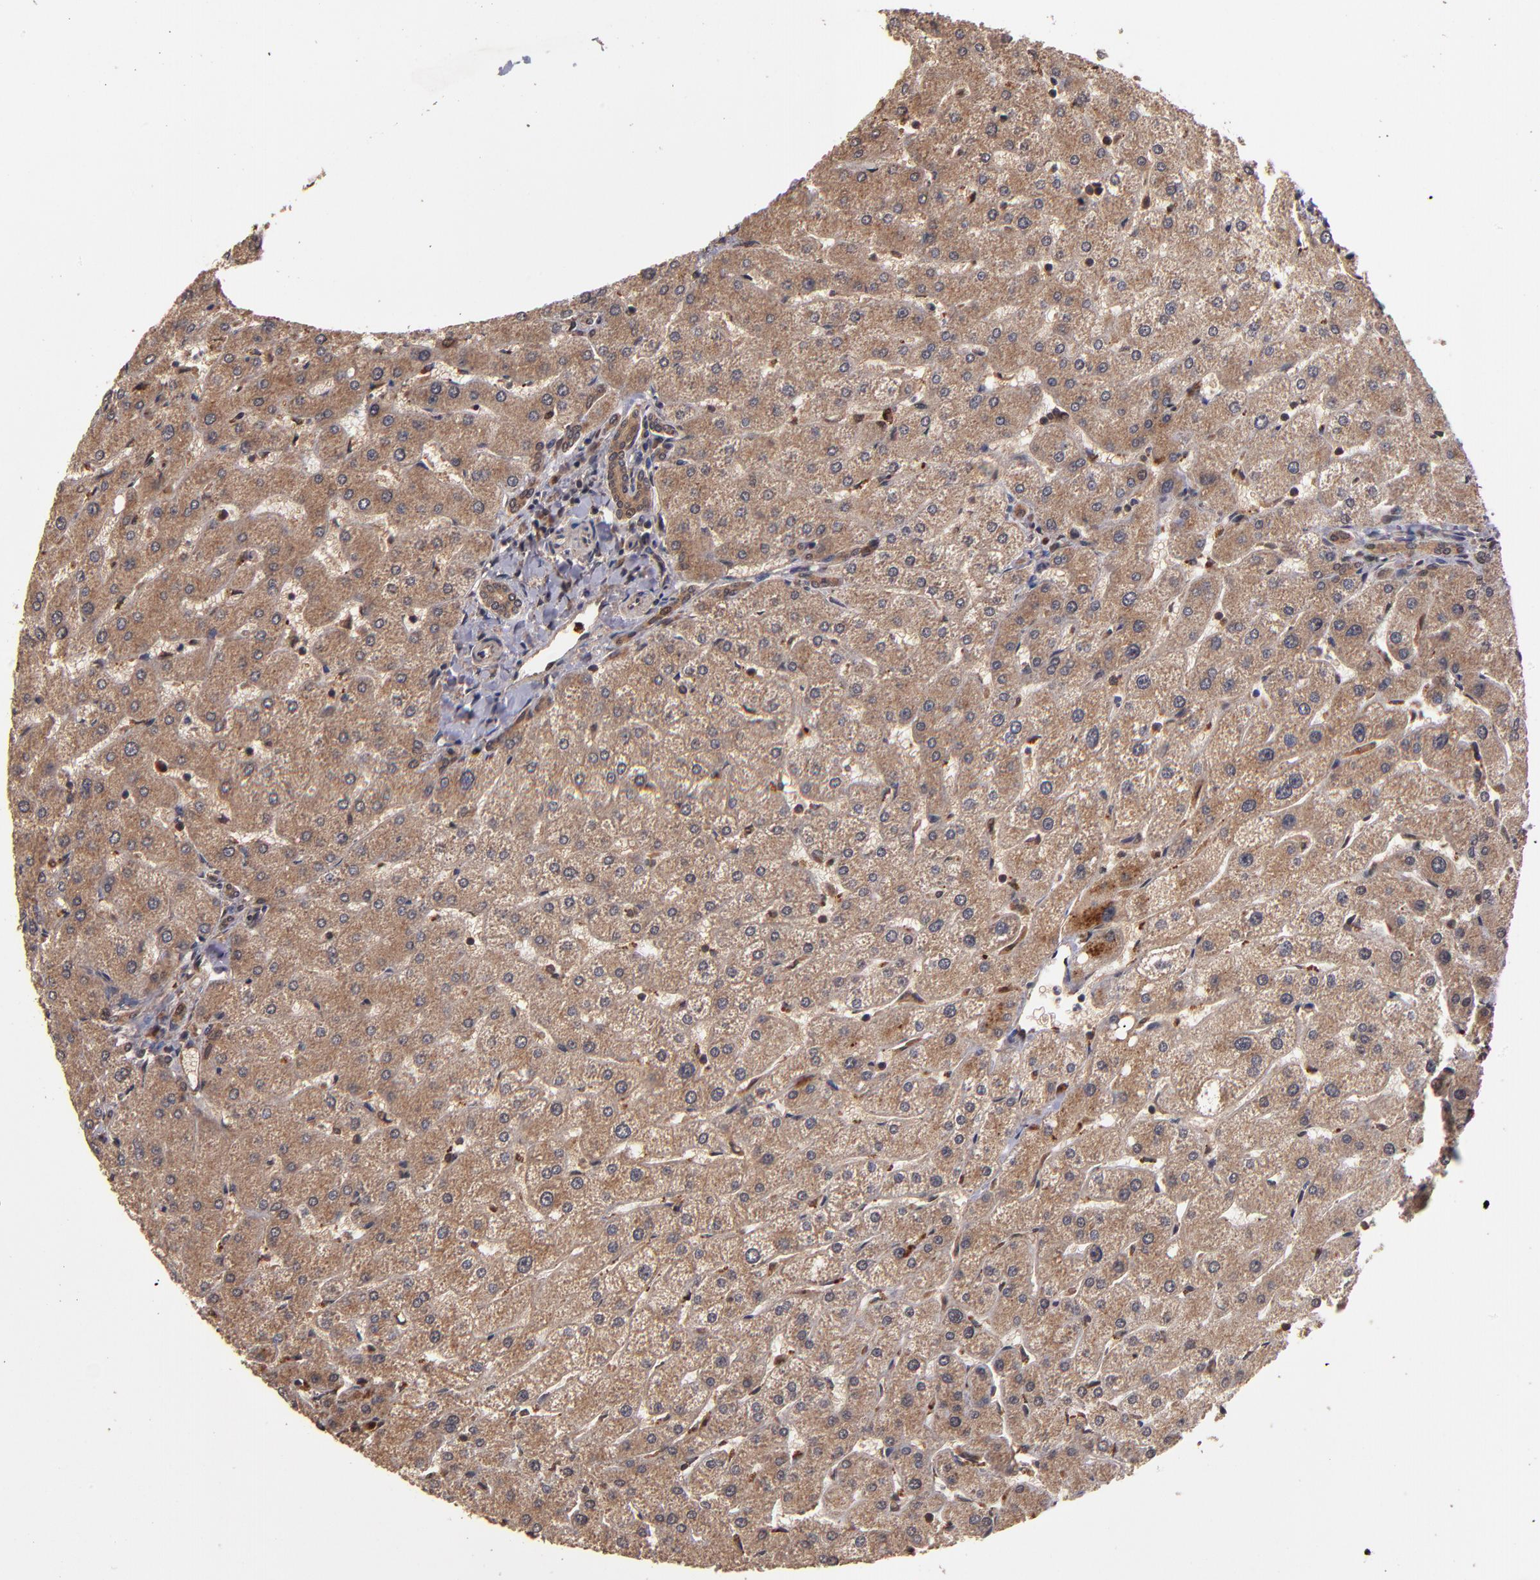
{"staining": {"intensity": "moderate", "quantity": ">75%", "location": "cytoplasmic/membranous"}, "tissue": "liver", "cell_type": "Cholangiocytes", "image_type": "normal", "snomed": [{"axis": "morphology", "description": "Normal tissue, NOS"}, {"axis": "topography", "description": "Liver"}], "caption": "Immunohistochemical staining of normal liver demonstrates medium levels of moderate cytoplasmic/membranous staining in approximately >75% of cholangiocytes.", "gene": "NFE2L2", "patient": {"sex": "male", "age": 67}}